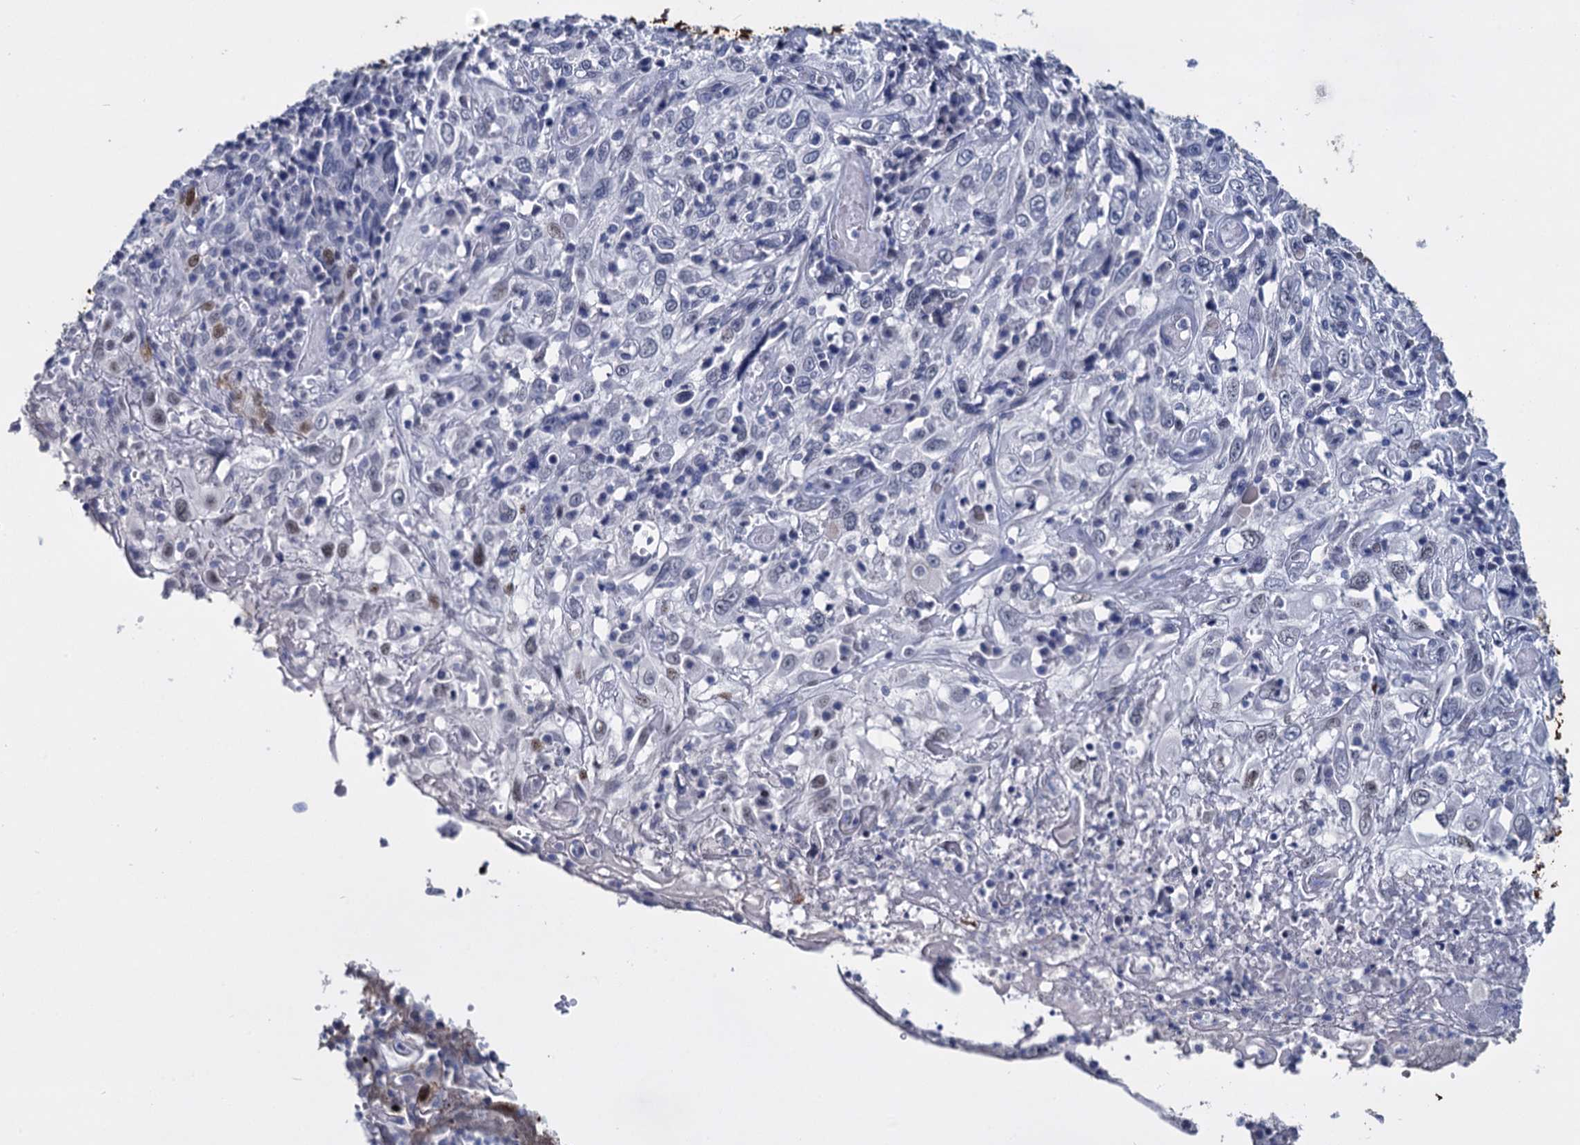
{"staining": {"intensity": "strong", "quantity": "<25%", "location": "cytoplasmic/membranous,nuclear"}, "tissue": "cervical cancer", "cell_type": "Tumor cells", "image_type": "cancer", "snomed": [{"axis": "morphology", "description": "Squamous cell carcinoma, NOS"}, {"axis": "topography", "description": "Cervix"}], "caption": "Strong cytoplasmic/membranous and nuclear protein expression is present in approximately <25% of tumor cells in cervical cancer.", "gene": "MAGEA4", "patient": {"sex": "female", "age": 46}}